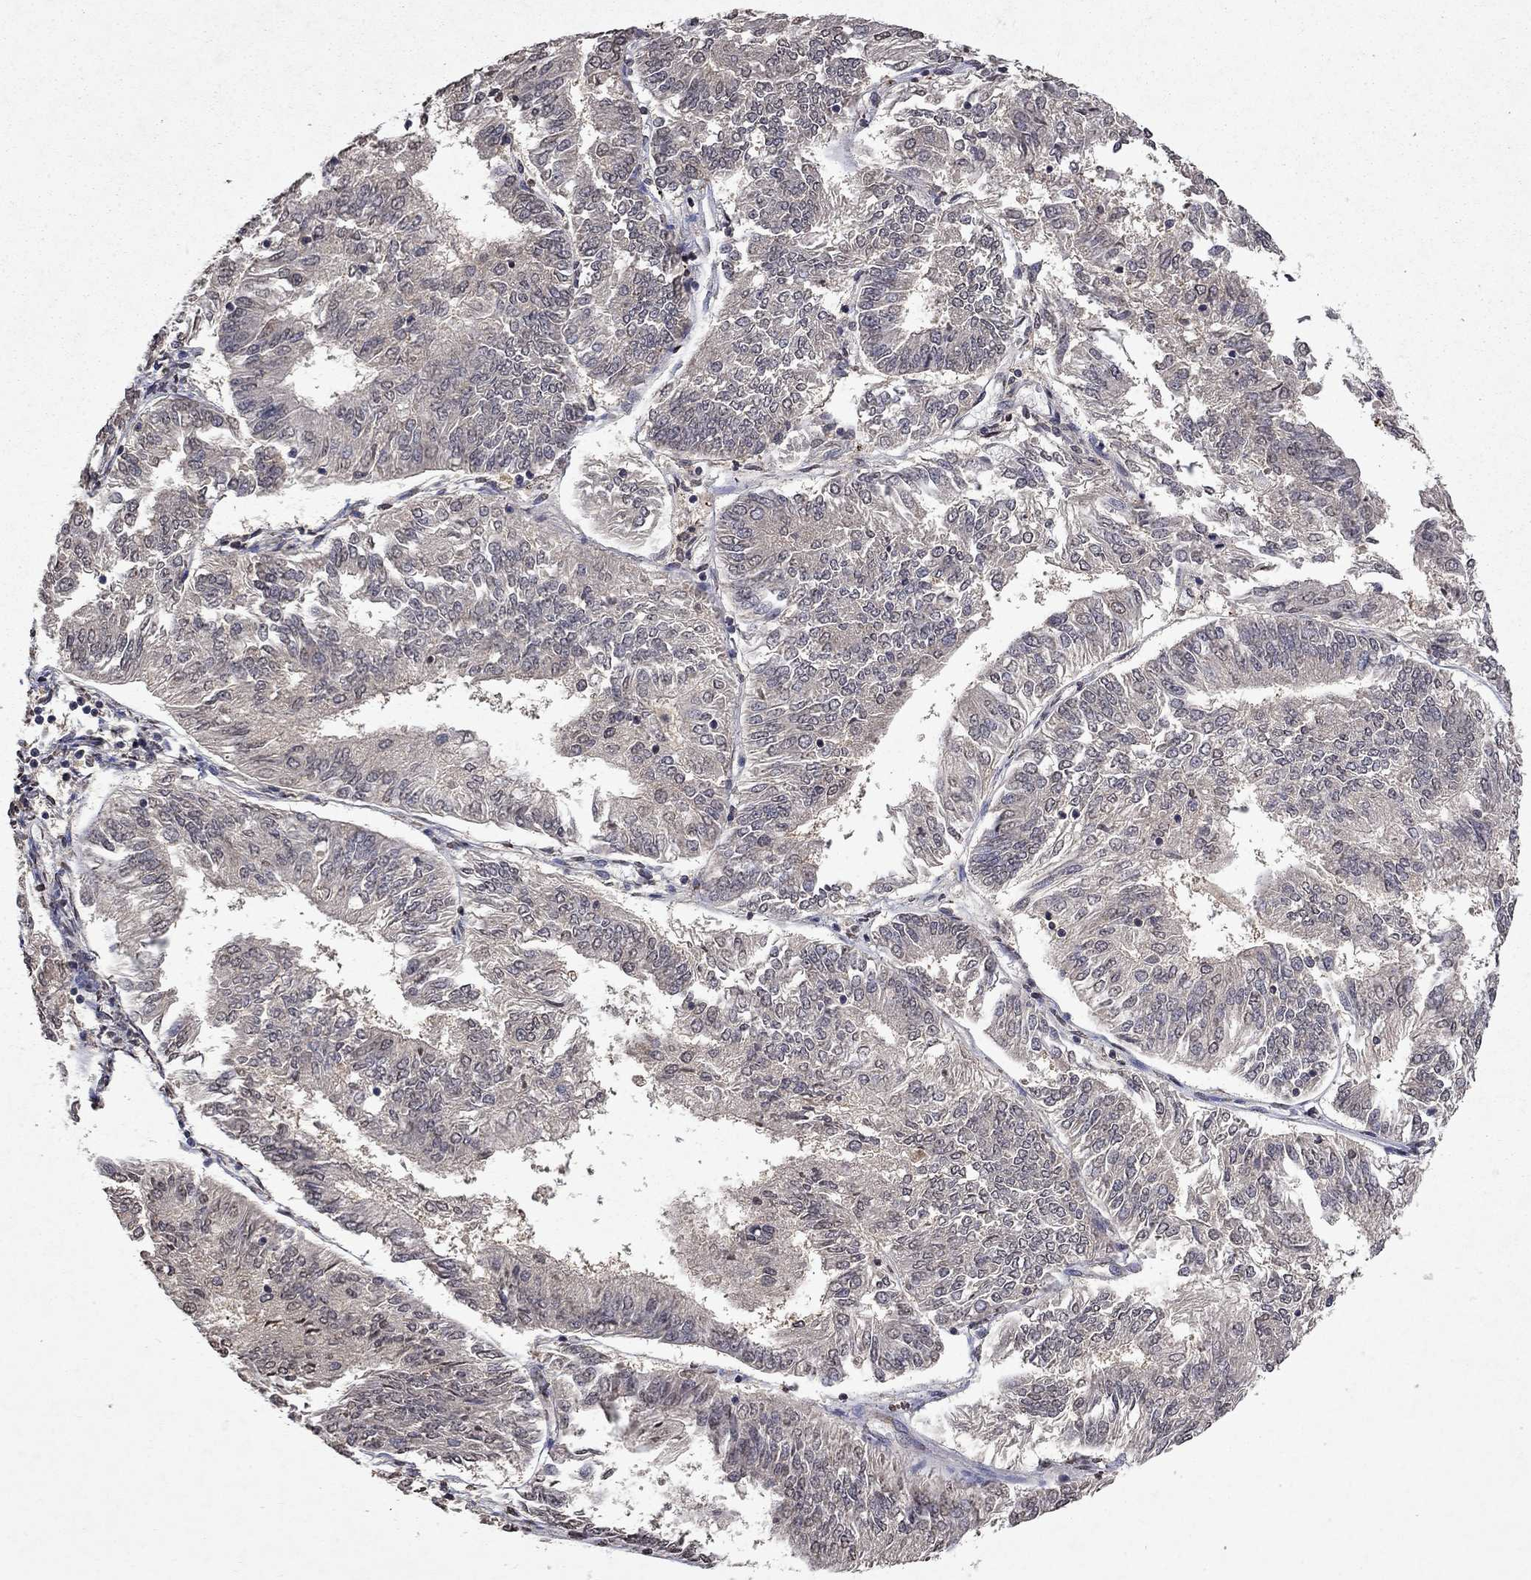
{"staining": {"intensity": "negative", "quantity": "none", "location": "none"}, "tissue": "endometrial cancer", "cell_type": "Tumor cells", "image_type": "cancer", "snomed": [{"axis": "morphology", "description": "Adenocarcinoma, NOS"}, {"axis": "topography", "description": "Endometrium"}], "caption": "Immunohistochemistry of adenocarcinoma (endometrial) reveals no staining in tumor cells. (Stains: DAB immunohistochemistry (IHC) with hematoxylin counter stain, Microscopy: brightfield microscopy at high magnification).", "gene": "TTC38", "patient": {"sex": "female", "age": 58}}